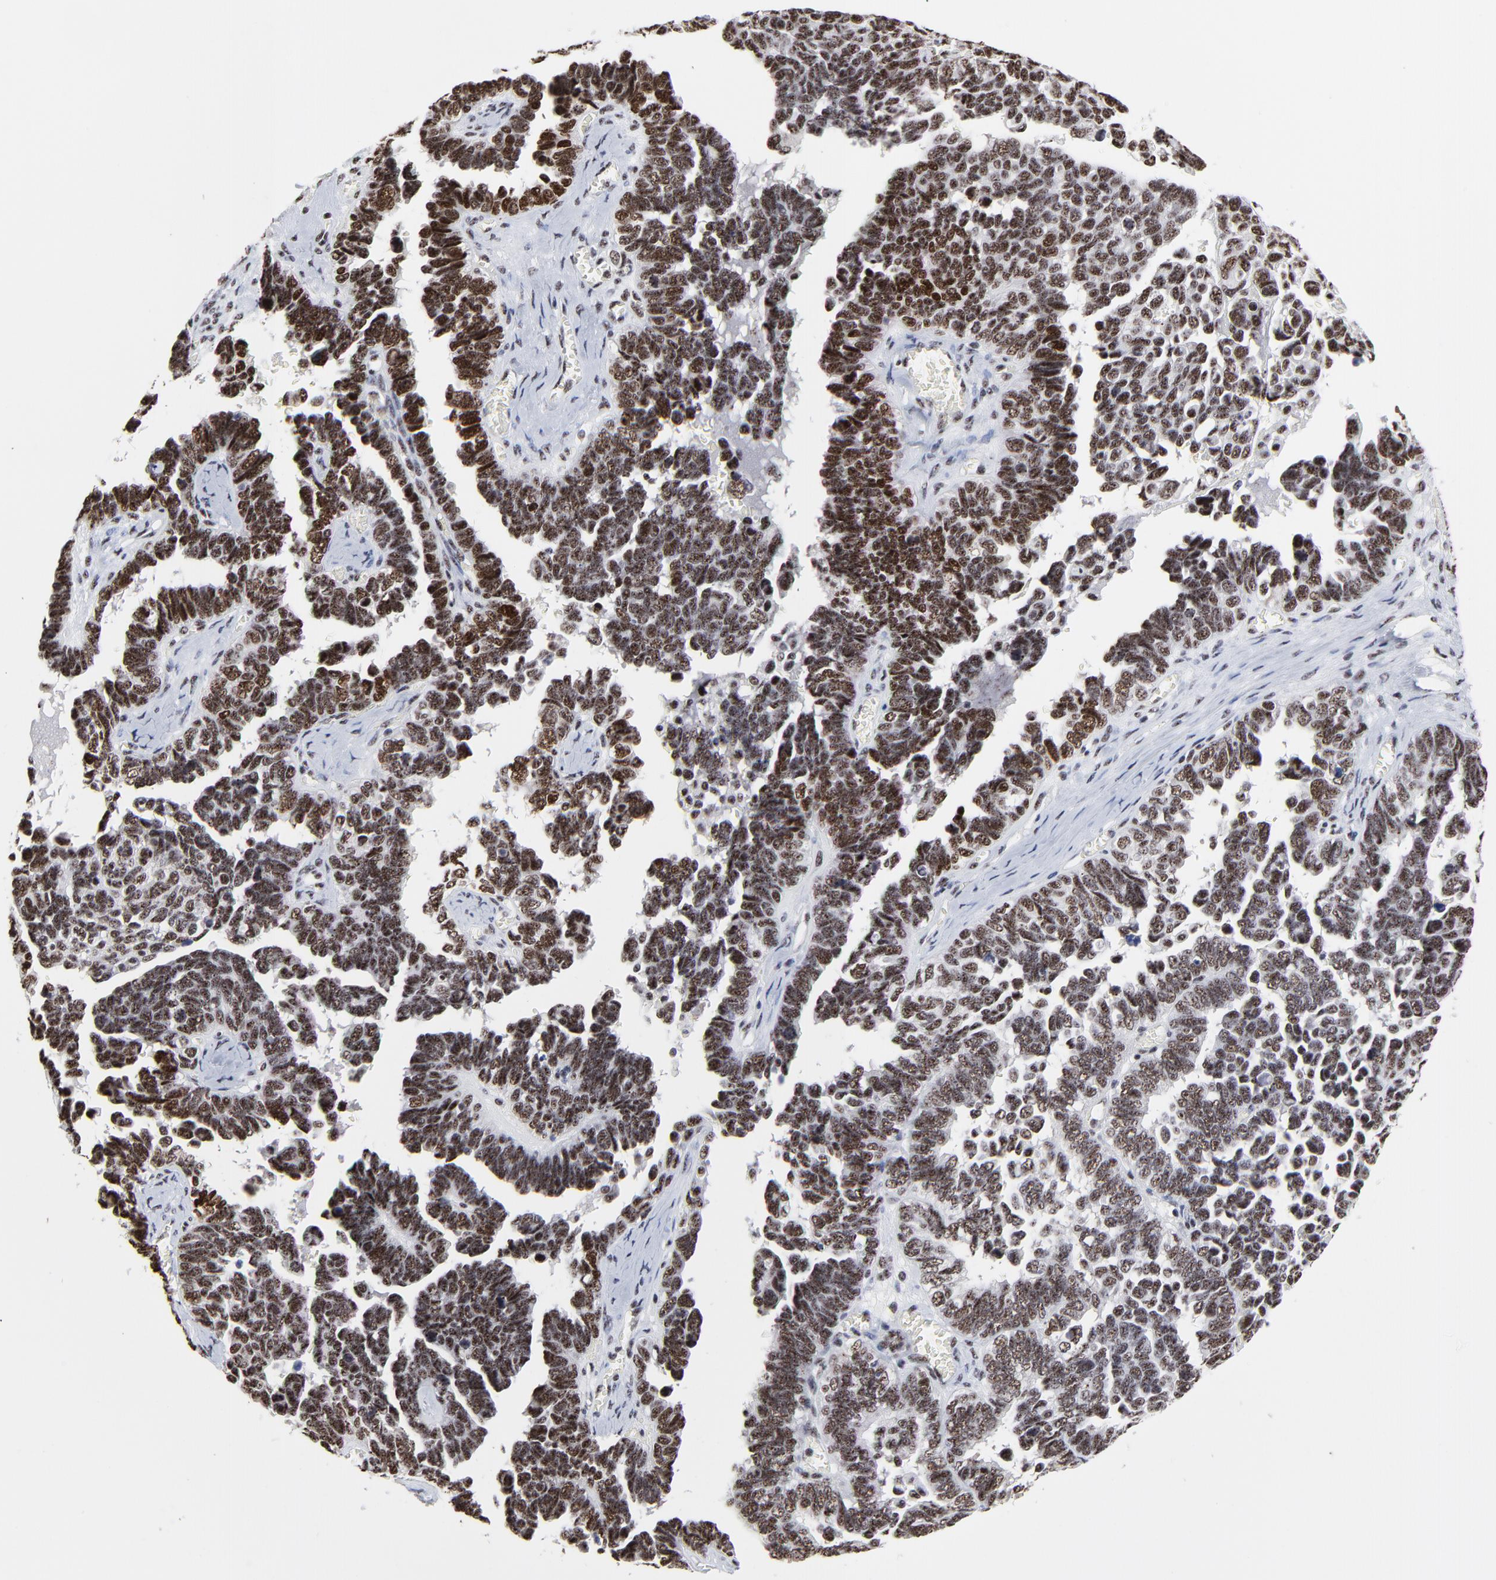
{"staining": {"intensity": "strong", "quantity": ">75%", "location": "nuclear"}, "tissue": "ovarian cancer", "cell_type": "Tumor cells", "image_type": "cancer", "snomed": [{"axis": "morphology", "description": "Cystadenocarcinoma, serous, NOS"}, {"axis": "topography", "description": "Ovary"}], "caption": "Protein expression analysis of human serous cystadenocarcinoma (ovarian) reveals strong nuclear positivity in about >75% of tumor cells.", "gene": "MBD4", "patient": {"sex": "female", "age": 69}}